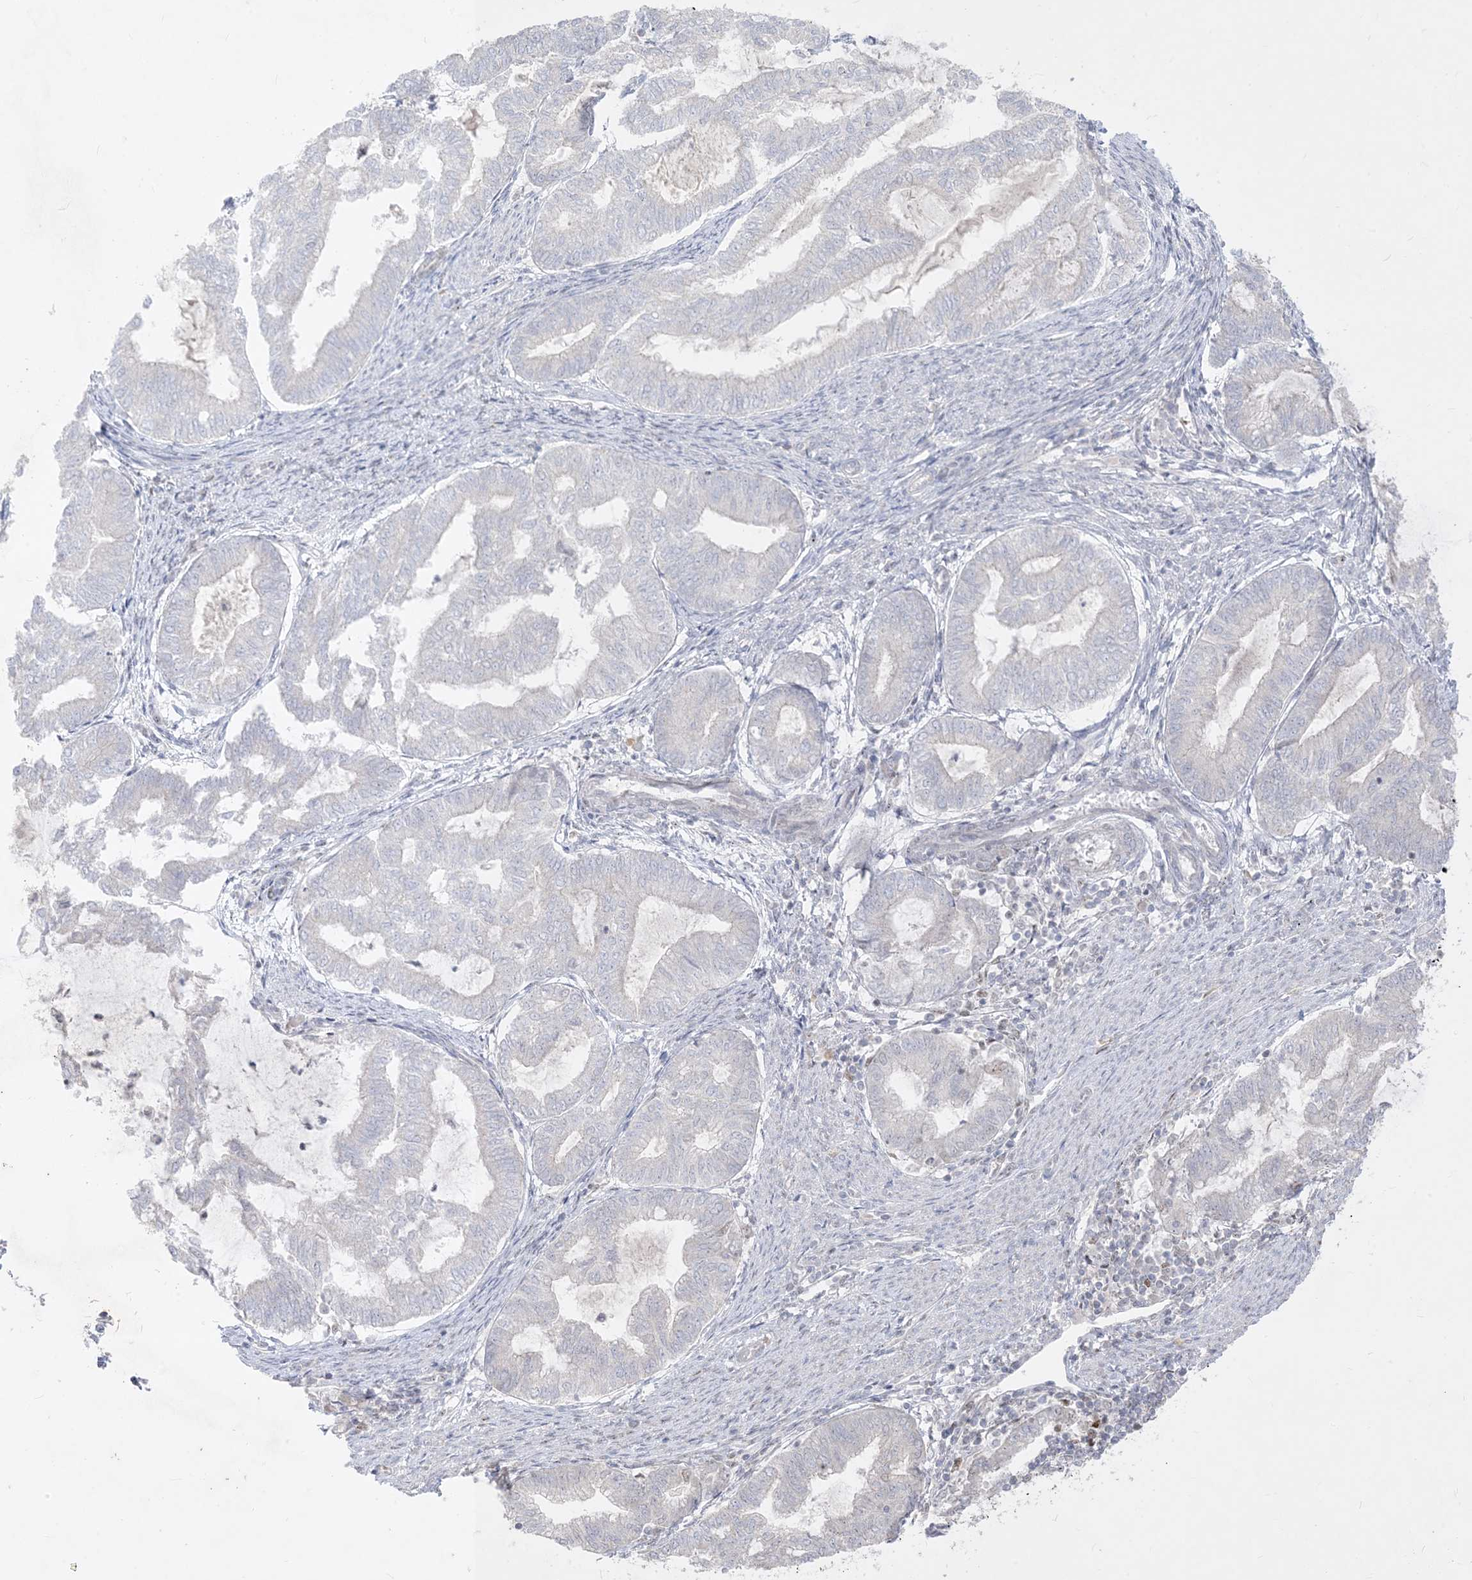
{"staining": {"intensity": "negative", "quantity": "none", "location": "none"}, "tissue": "endometrial cancer", "cell_type": "Tumor cells", "image_type": "cancer", "snomed": [{"axis": "morphology", "description": "Adenocarcinoma, NOS"}, {"axis": "topography", "description": "Endometrium"}], "caption": "A high-resolution image shows immunohistochemistry staining of endometrial adenocarcinoma, which shows no significant expression in tumor cells.", "gene": "BHLHE40", "patient": {"sex": "female", "age": 79}}